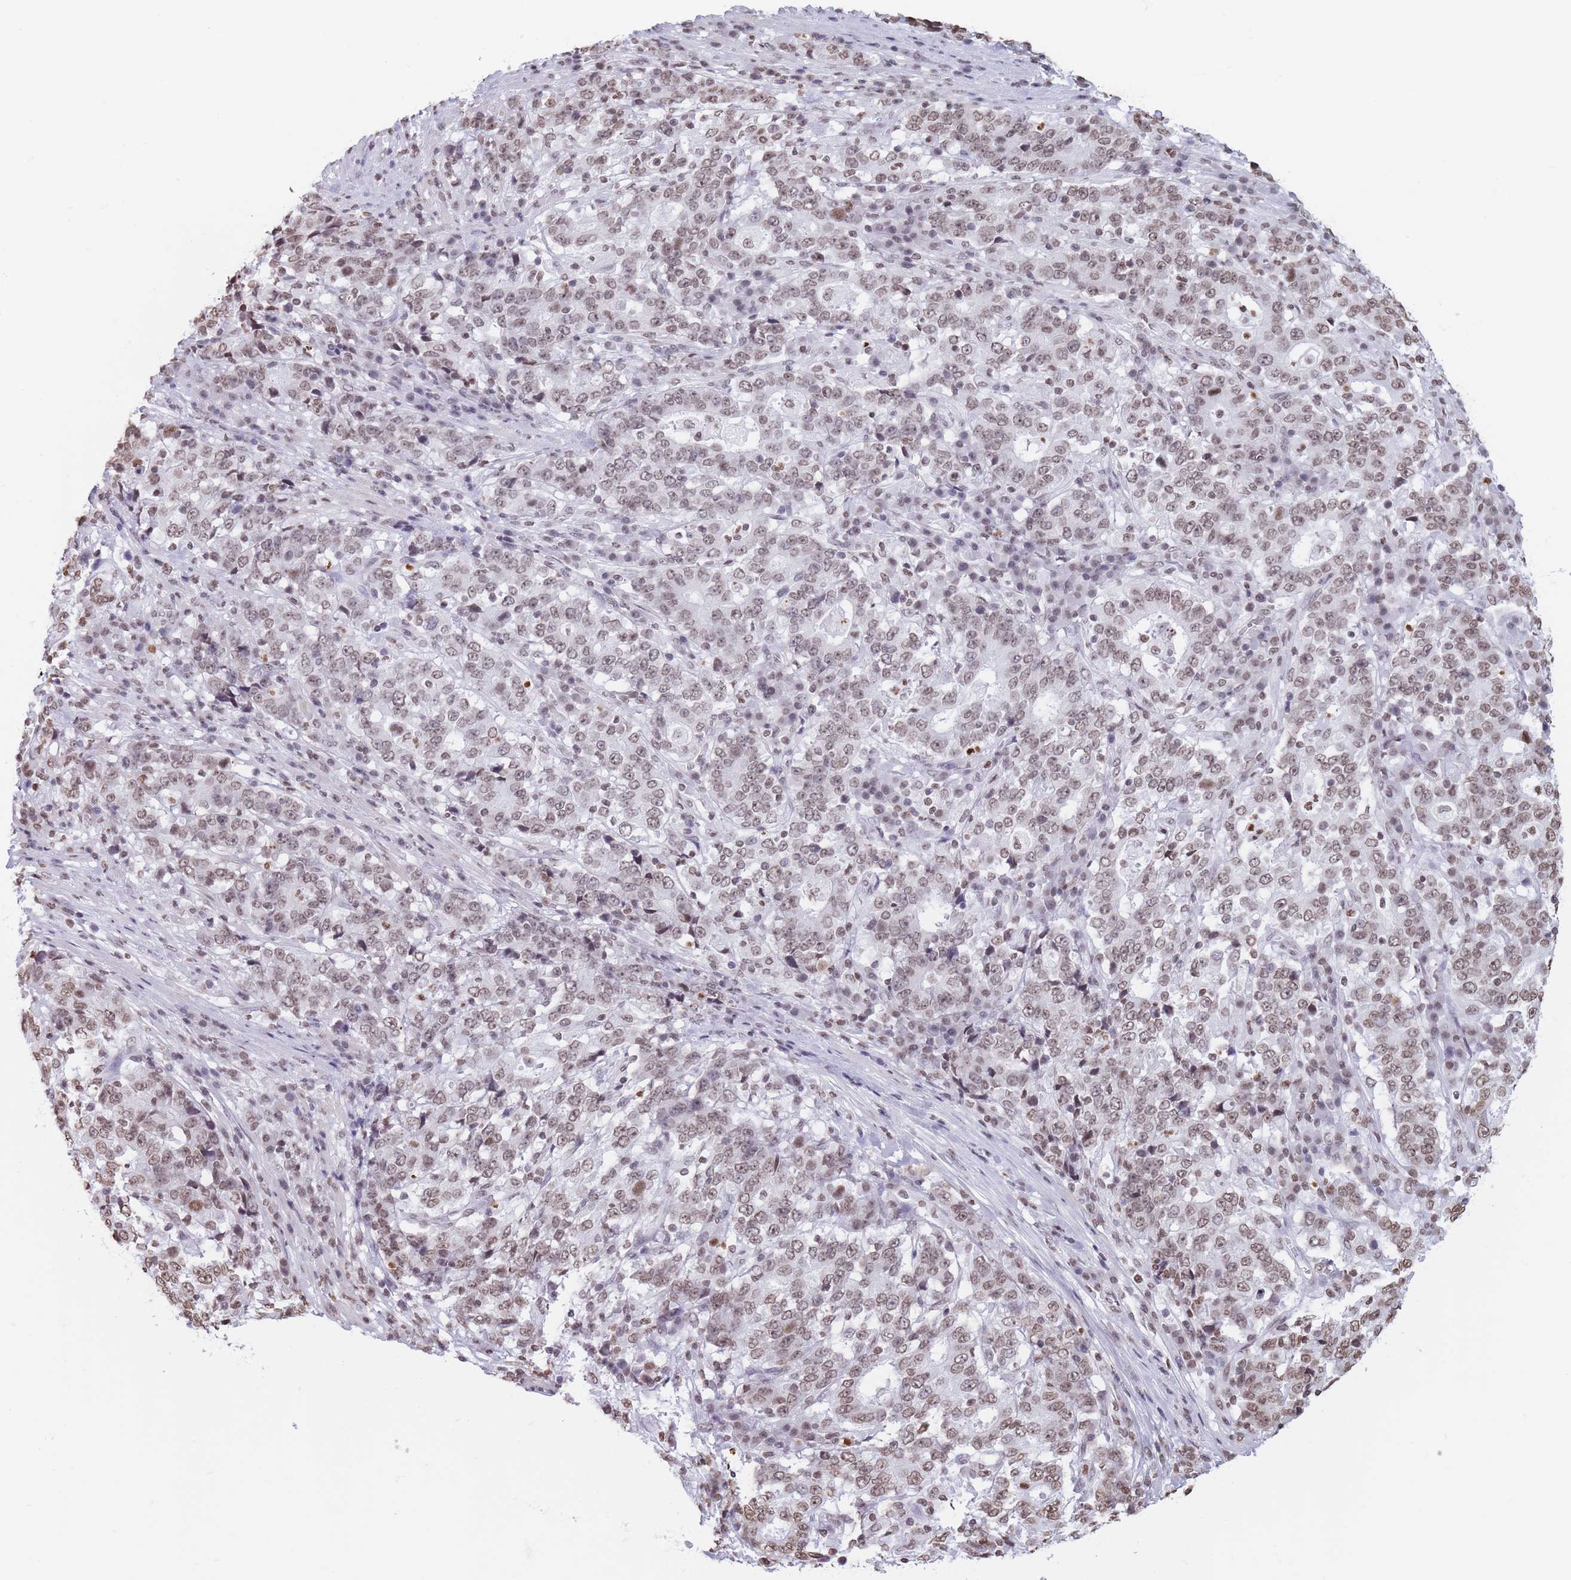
{"staining": {"intensity": "weak", "quantity": ">75%", "location": "nuclear"}, "tissue": "stomach cancer", "cell_type": "Tumor cells", "image_type": "cancer", "snomed": [{"axis": "morphology", "description": "Adenocarcinoma, NOS"}, {"axis": "topography", "description": "Stomach"}], "caption": "IHC staining of stomach adenocarcinoma, which demonstrates low levels of weak nuclear expression in approximately >75% of tumor cells indicating weak nuclear protein positivity. The staining was performed using DAB (brown) for protein detection and nuclei were counterstained in hematoxylin (blue).", "gene": "RYK", "patient": {"sex": "male", "age": 59}}